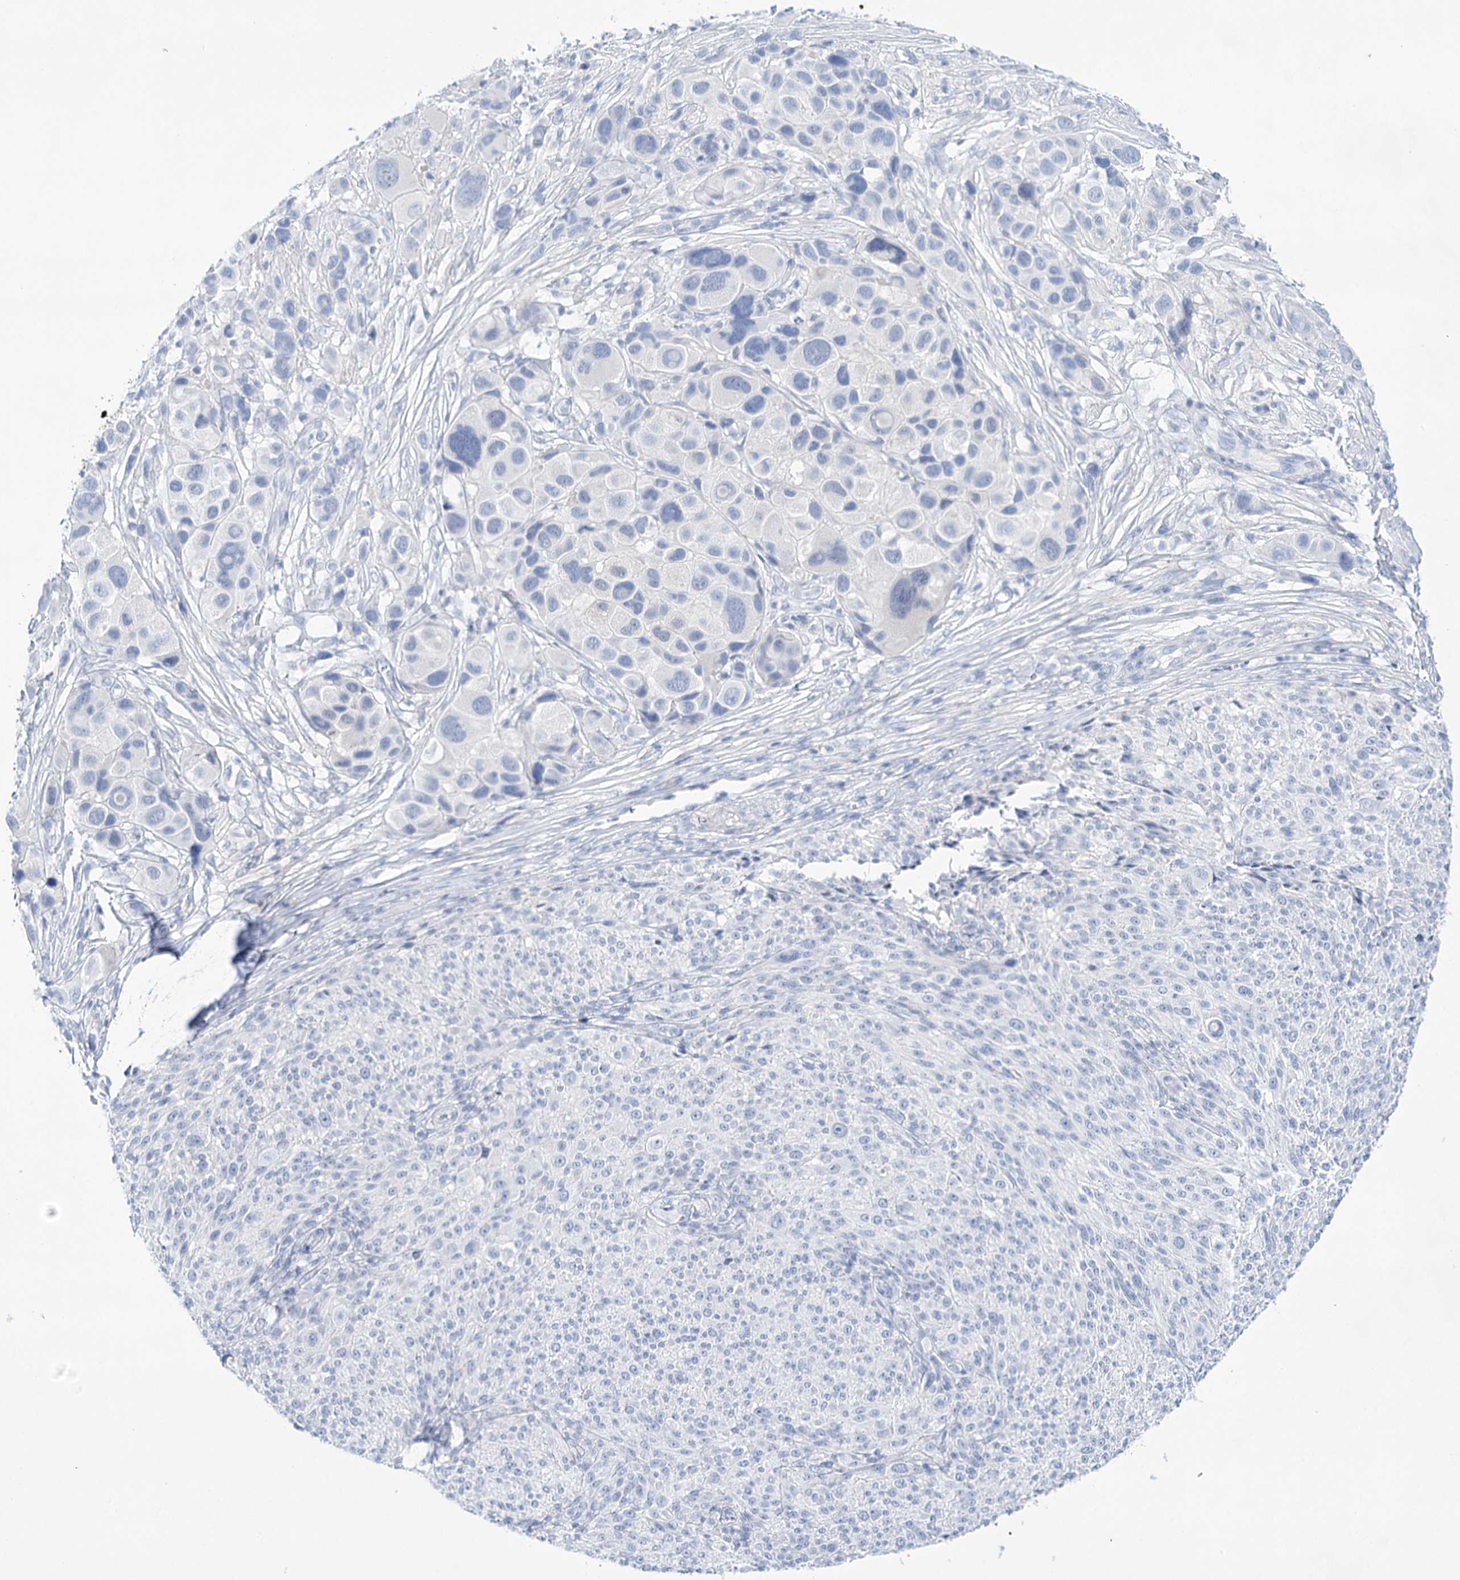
{"staining": {"intensity": "negative", "quantity": "none", "location": "none"}, "tissue": "melanoma", "cell_type": "Tumor cells", "image_type": "cancer", "snomed": [{"axis": "morphology", "description": "Malignant melanoma, NOS"}, {"axis": "topography", "description": "Skin of trunk"}], "caption": "An image of malignant melanoma stained for a protein displays no brown staining in tumor cells. (Immunohistochemistry, brightfield microscopy, high magnification).", "gene": "LALBA", "patient": {"sex": "male", "age": 71}}